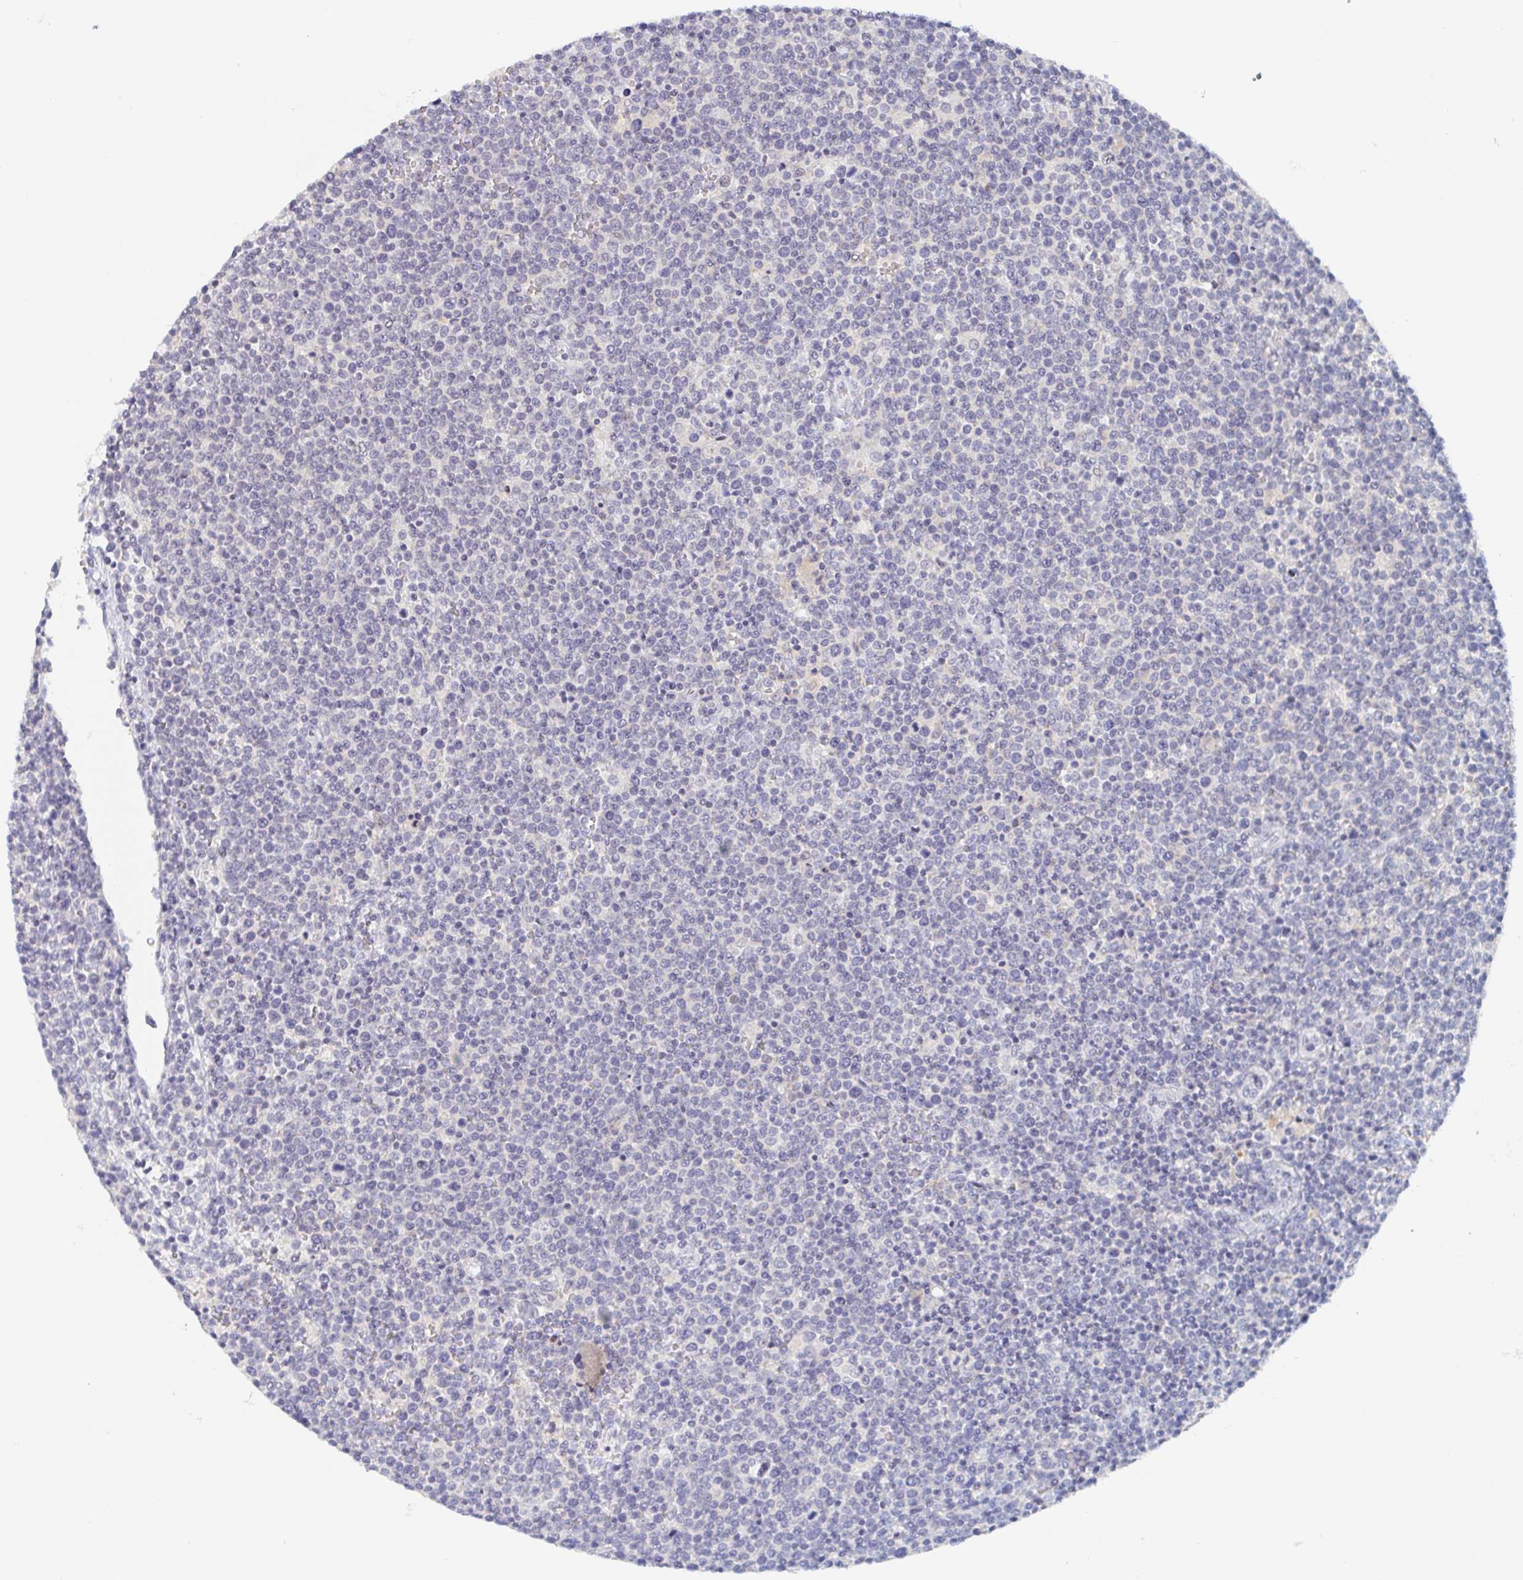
{"staining": {"intensity": "negative", "quantity": "none", "location": "none"}, "tissue": "lymphoma", "cell_type": "Tumor cells", "image_type": "cancer", "snomed": [{"axis": "morphology", "description": "Malignant lymphoma, non-Hodgkin's type, High grade"}, {"axis": "topography", "description": "Lymph node"}], "caption": "Protein analysis of high-grade malignant lymphoma, non-Hodgkin's type exhibits no significant expression in tumor cells.", "gene": "RHOV", "patient": {"sex": "male", "age": 61}}